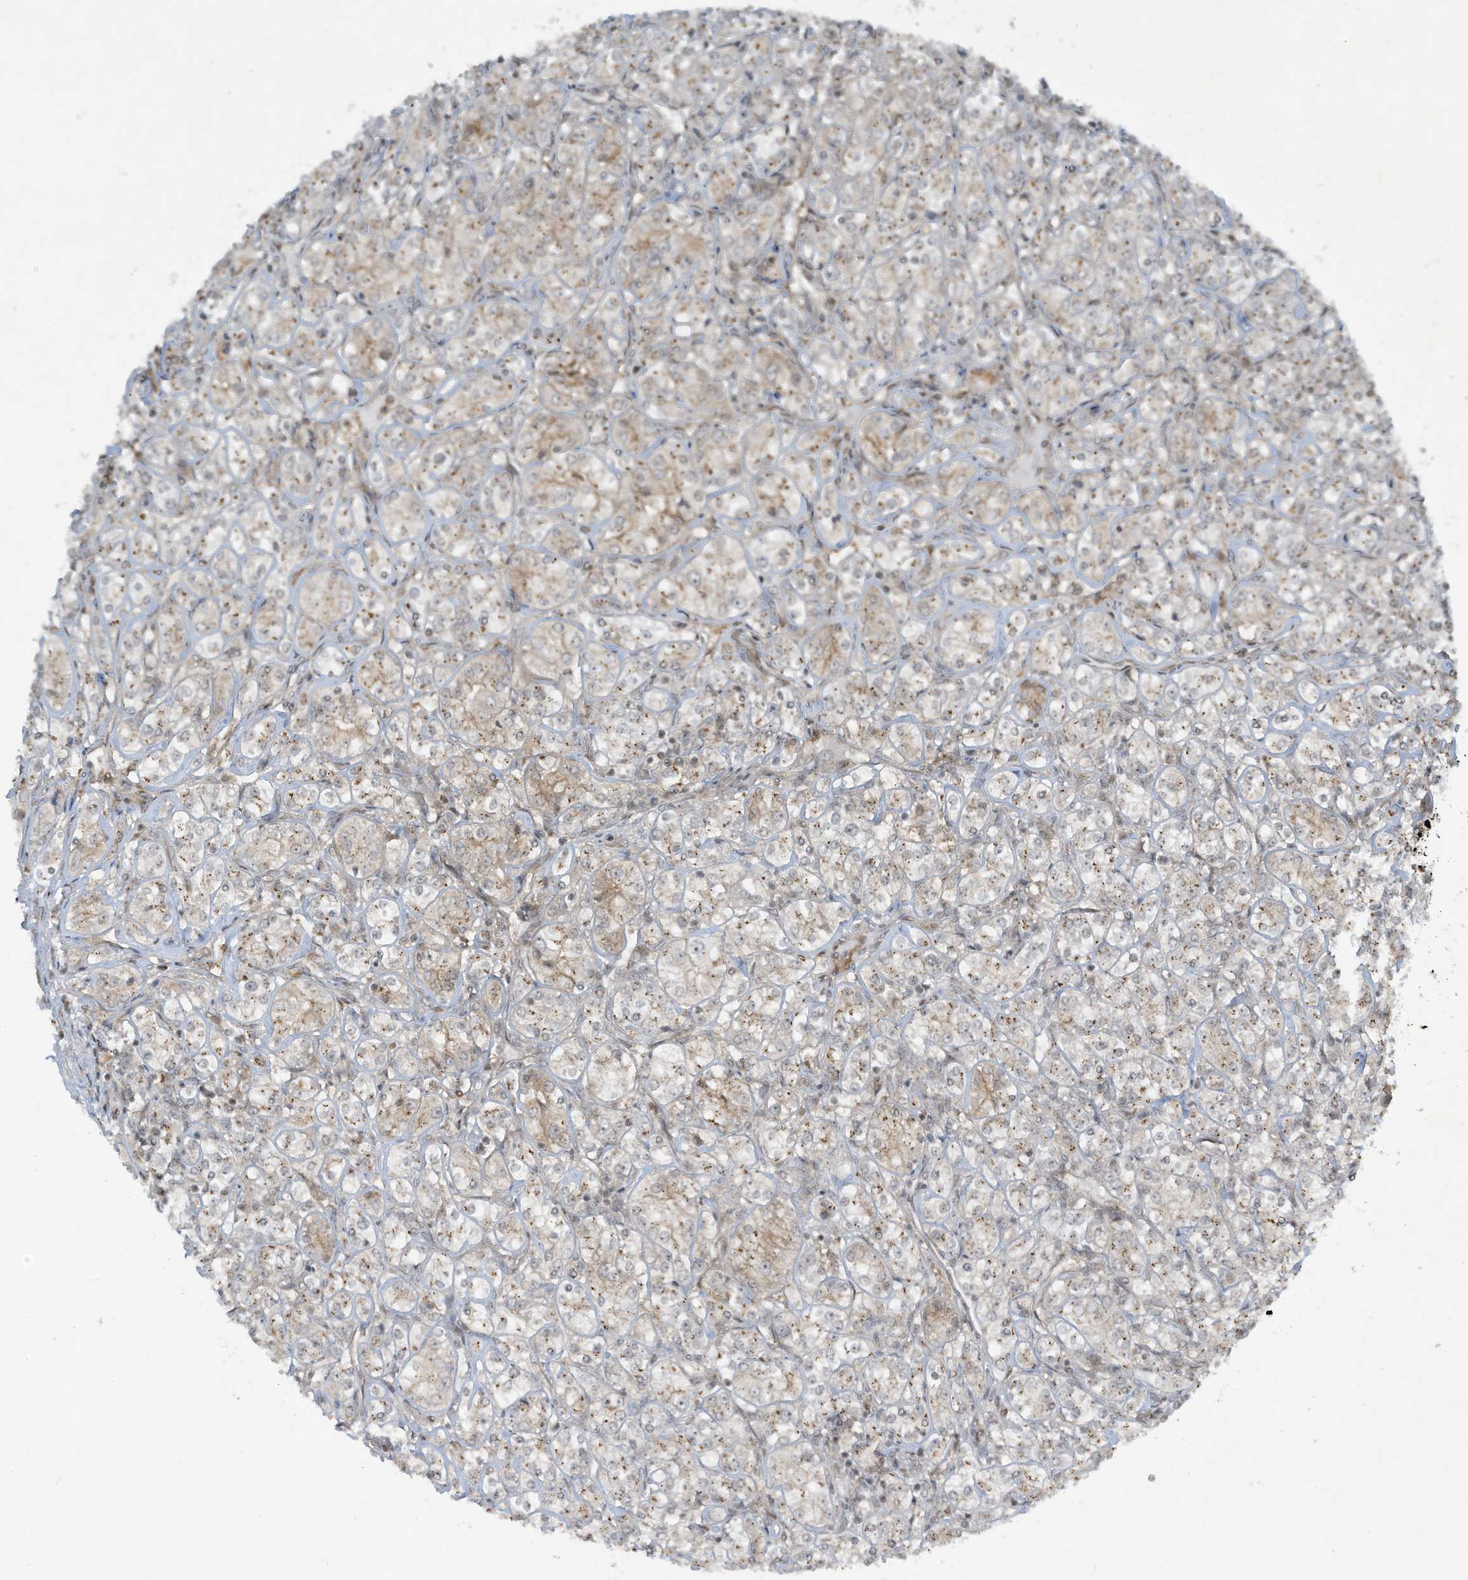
{"staining": {"intensity": "weak", "quantity": "25%-75%", "location": "cytoplasmic/membranous"}, "tissue": "renal cancer", "cell_type": "Tumor cells", "image_type": "cancer", "snomed": [{"axis": "morphology", "description": "Adenocarcinoma, NOS"}, {"axis": "topography", "description": "Kidney"}], "caption": "Approximately 25%-75% of tumor cells in renal cancer display weak cytoplasmic/membranous protein expression as visualized by brown immunohistochemical staining.", "gene": "CERT1", "patient": {"sex": "male", "age": 77}}